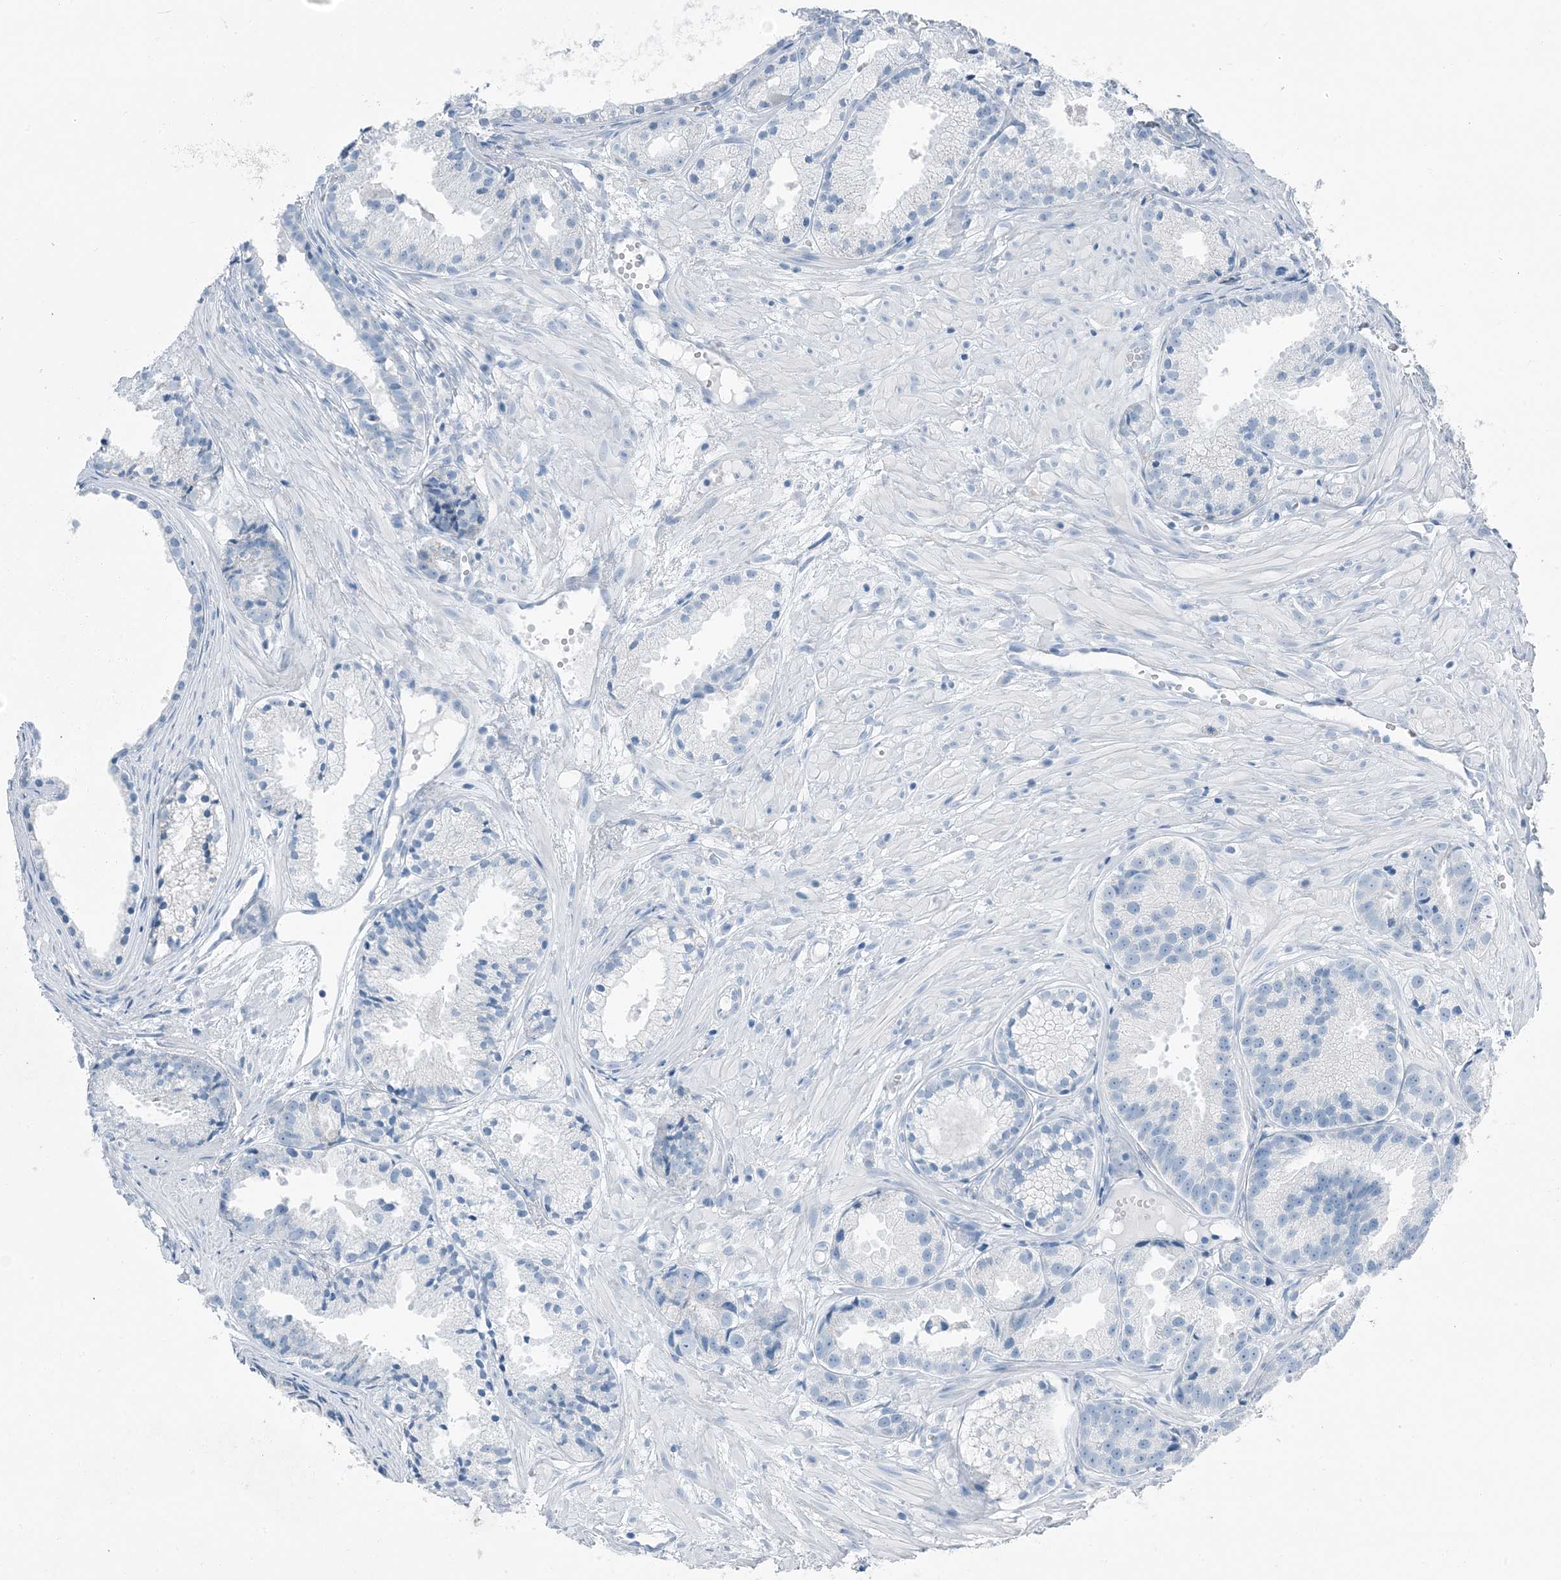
{"staining": {"intensity": "negative", "quantity": "none", "location": "none"}, "tissue": "prostate cancer", "cell_type": "Tumor cells", "image_type": "cancer", "snomed": [{"axis": "morphology", "description": "Adenocarcinoma, Medium grade"}, {"axis": "topography", "description": "Prostate"}], "caption": "Immunohistochemistry photomicrograph of neoplastic tissue: human prostate cancer stained with DAB (3,3'-diaminobenzidine) displays no significant protein staining in tumor cells.", "gene": "FAM162A", "patient": {"sex": "male", "age": 88}}